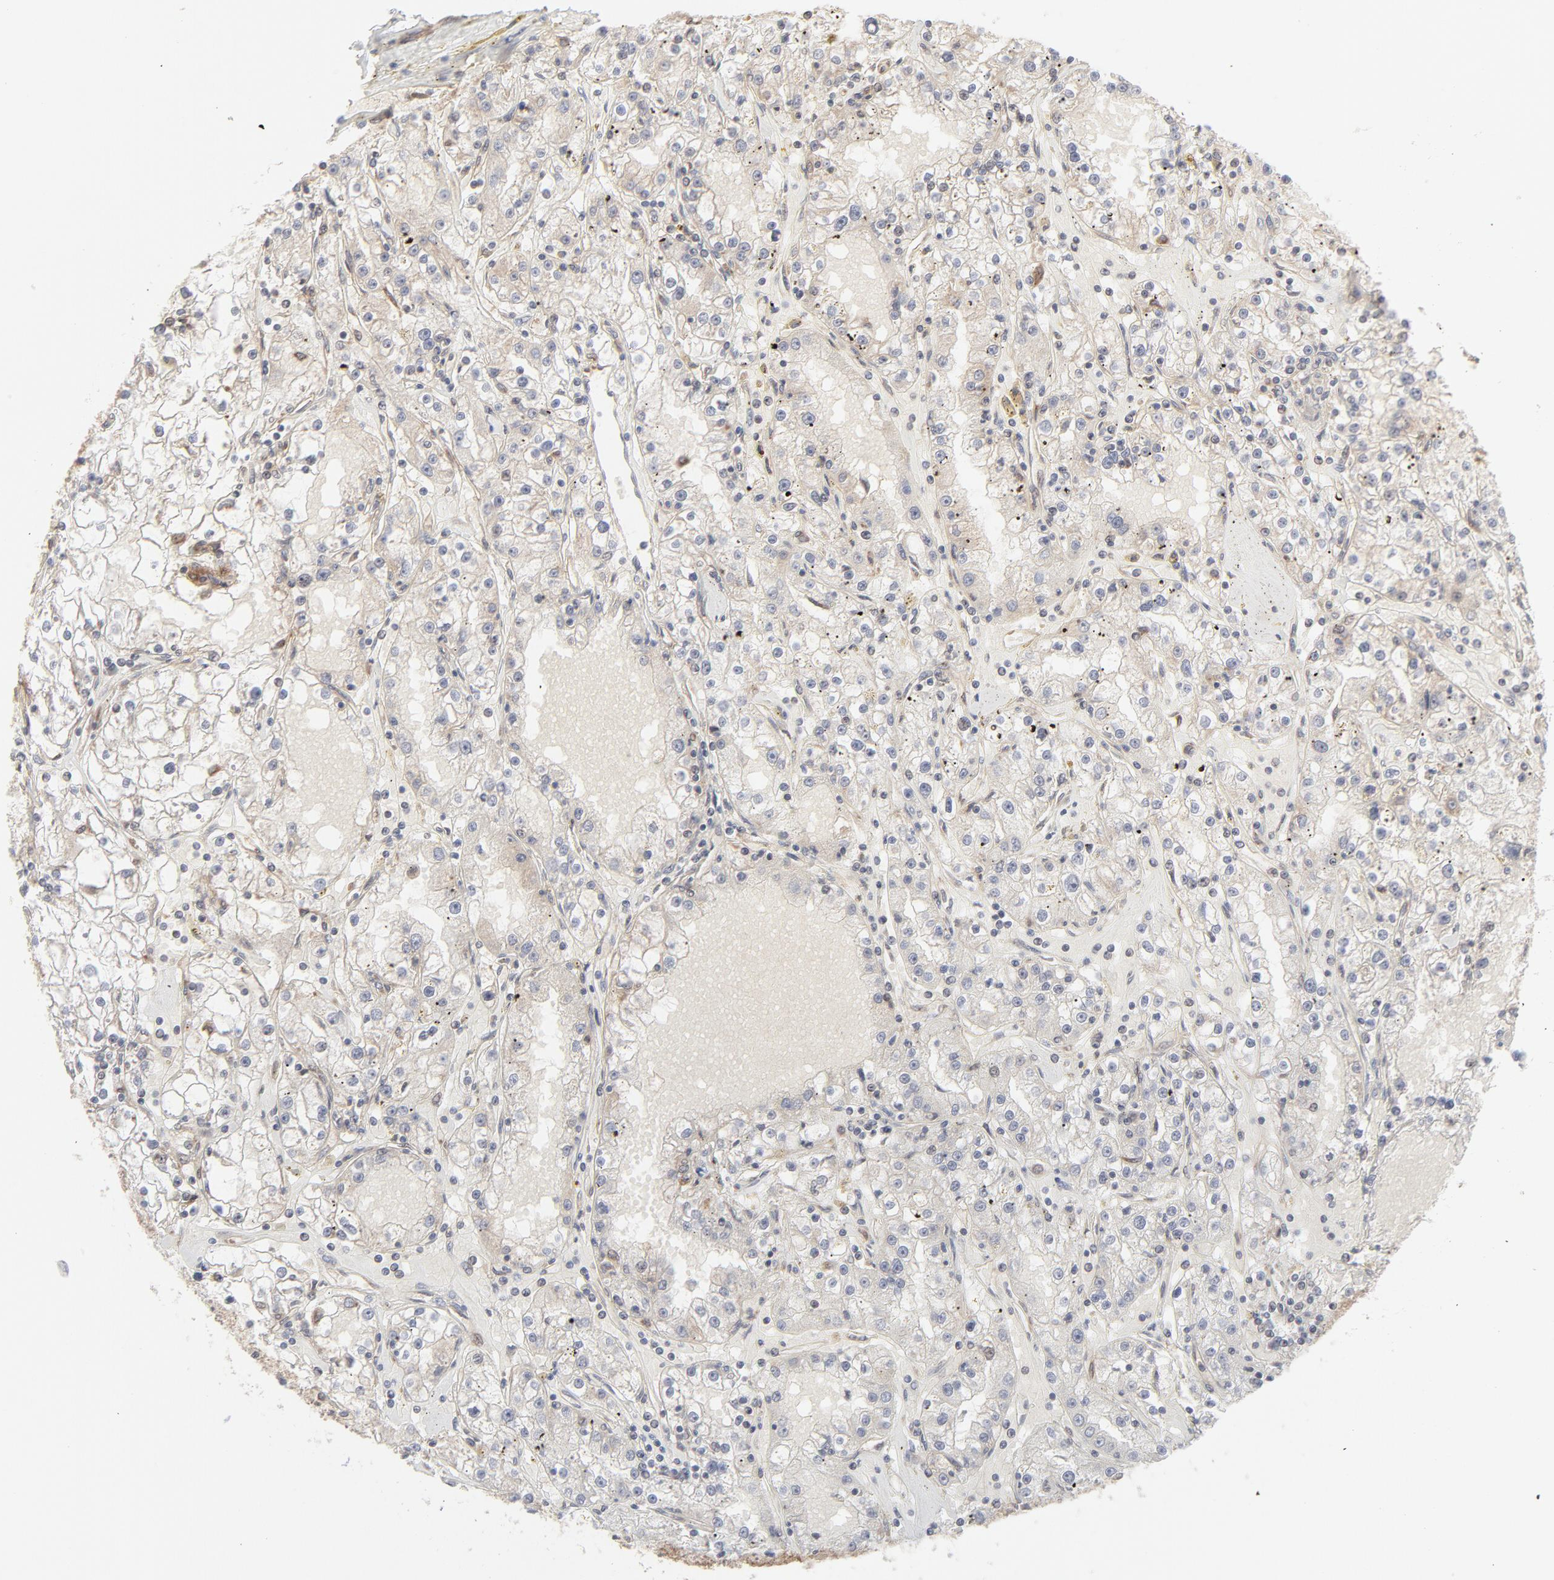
{"staining": {"intensity": "negative", "quantity": "none", "location": "none"}, "tissue": "renal cancer", "cell_type": "Tumor cells", "image_type": "cancer", "snomed": [{"axis": "morphology", "description": "Adenocarcinoma, NOS"}, {"axis": "topography", "description": "Kidney"}], "caption": "Immunohistochemistry histopathology image of neoplastic tissue: human adenocarcinoma (renal) stained with DAB exhibits no significant protein expression in tumor cells.", "gene": "RAB5C", "patient": {"sex": "male", "age": 56}}